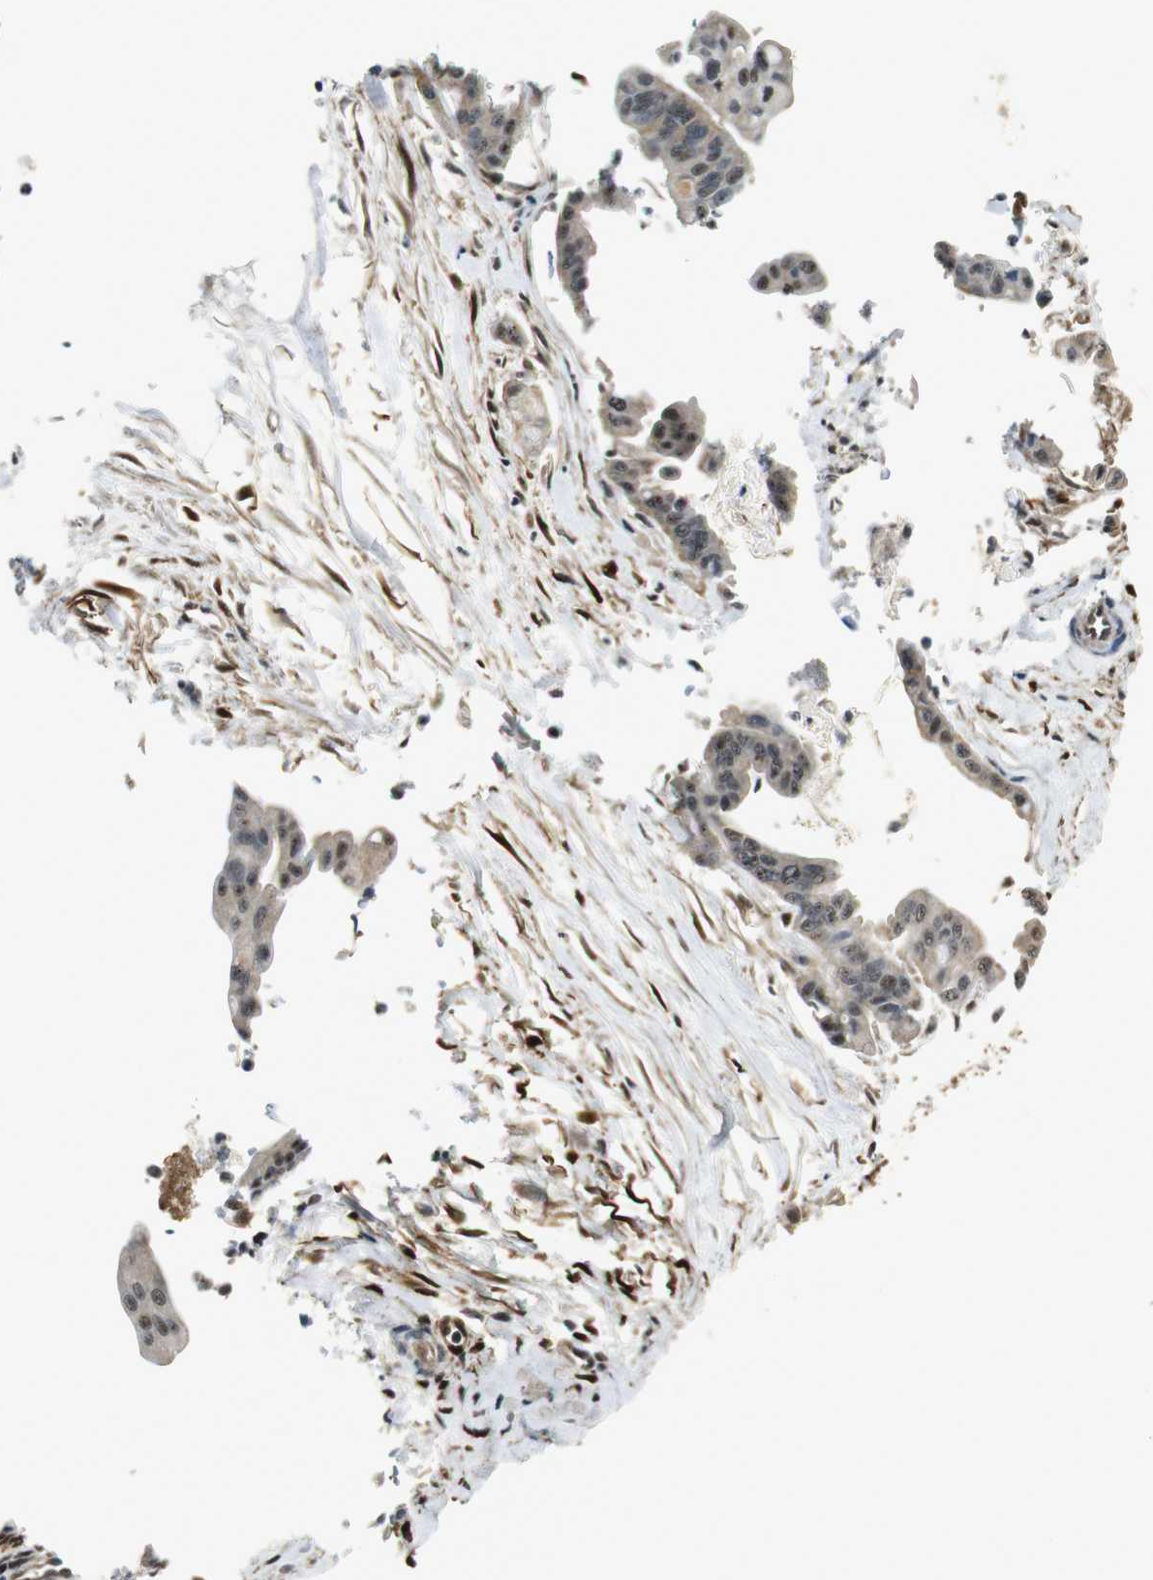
{"staining": {"intensity": "weak", "quantity": "25%-75%", "location": "cytoplasmic/membranous,nuclear"}, "tissue": "pancreatic cancer", "cell_type": "Tumor cells", "image_type": "cancer", "snomed": [{"axis": "morphology", "description": "Adenocarcinoma, NOS"}, {"axis": "topography", "description": "Pancreas"}], "caption": "Human pancreatic cancer stained with a protein marker displays weak staining in tumor cells.", "gene": "LXN", "patient": {"sex": "female", "age": 75}}